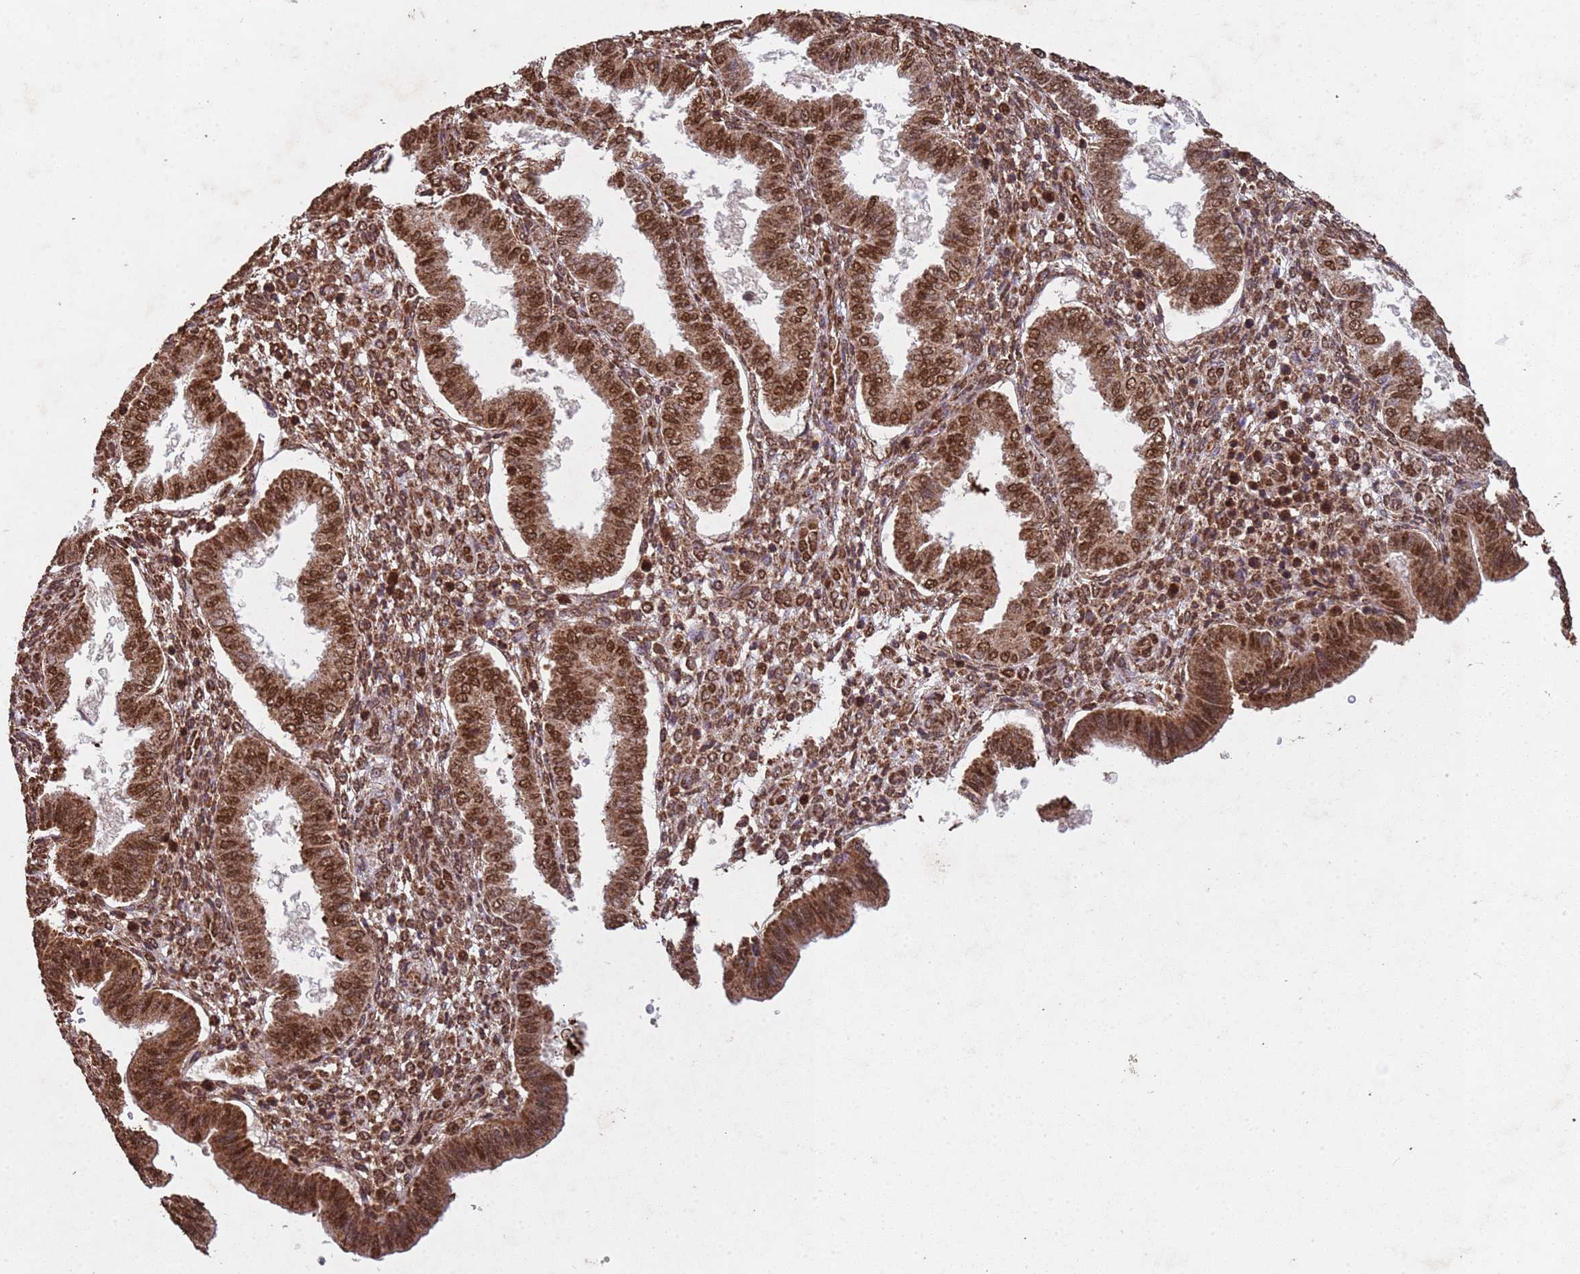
{"staining": {"intensity": "moderate", "quantity": ">75%", "location": "cytoplasmic/membranous,nuclear"}, "tissue": "endometrium", "cell_type": "Cells in endometrial stroma", "image_type": "normal", "snomed": [{"axis": "morphology", "description": "Normal tissue, NOS"}, {"axis": "topography", "description": "Endometrium"}], "caption": "A high-resolution photomicrograph shows IHC staining of normal endometrium, which displays moderate cytoplasmic/membranous,nuclear expression in about >75% of cells in endometrial stroma. The staining was performed using DAB (3,3'-diaminobenzidine) to visualize the protein expression in brown, while the nuclei were stained in blue with hematoxylin (Magnification: 20x).", "gene": "HDAC10", "patient": {"sex": "female", "age": 24}}